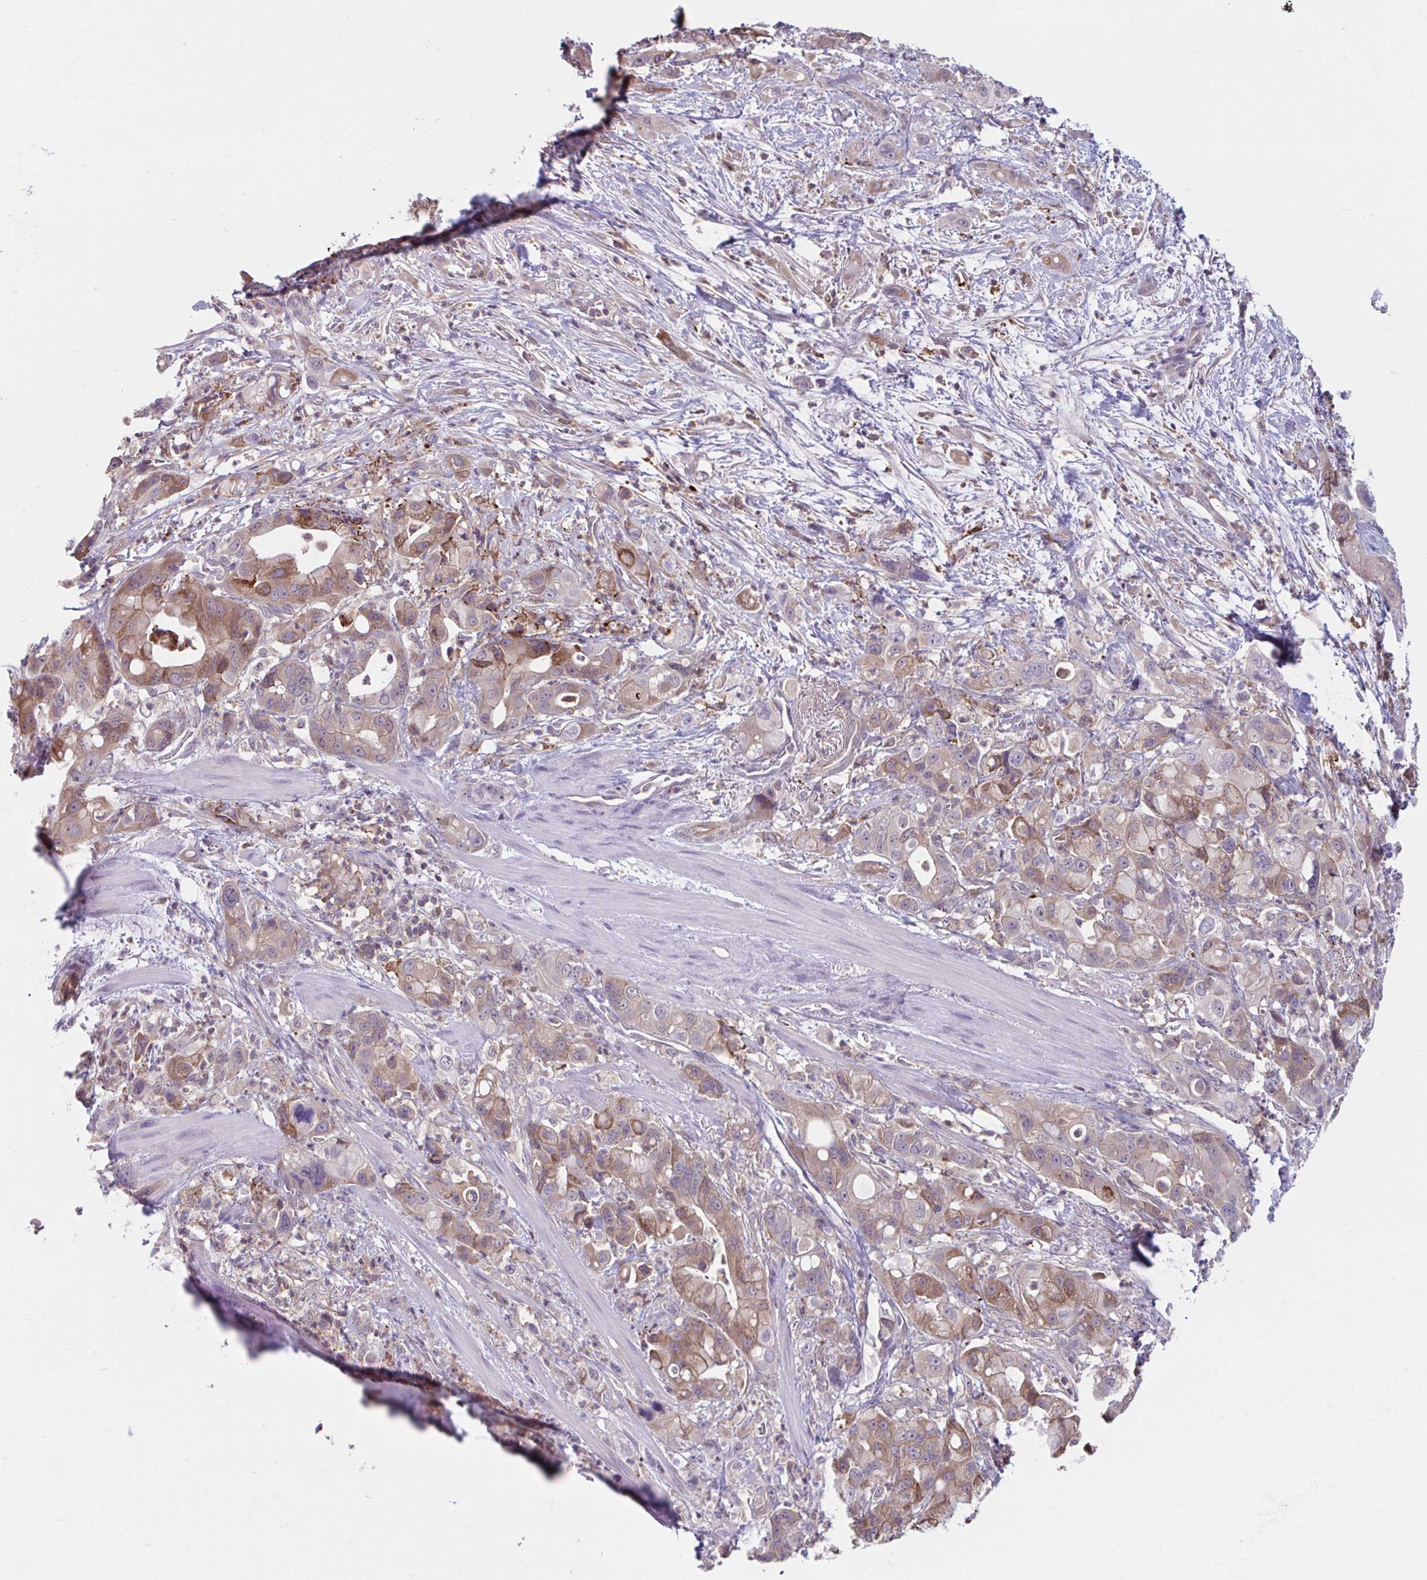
{"staining": {"intensity": "moderate", "quantity": ">75%", "location": "cytoplasmic/membranous"}, "tissue": "pancreatic cancer", "cell_type": "Tumor cells", "image_type": "cancer", "snomed": [{"axis": "morphology", "description": "Adenocarcinoma, NOS"}, {"axis": "topography", "description": "Pancreas"}], "caption": "DAB (3,3'-diaminobenzidine) immunohistochemical staining of pancreatic adenocarcinoma shows moderate cytoplasmic/membranous protein positivity in about >75% of tumor cells.", "gene": "ADAT3", "patient": {"sex": "male", "age": 68}}